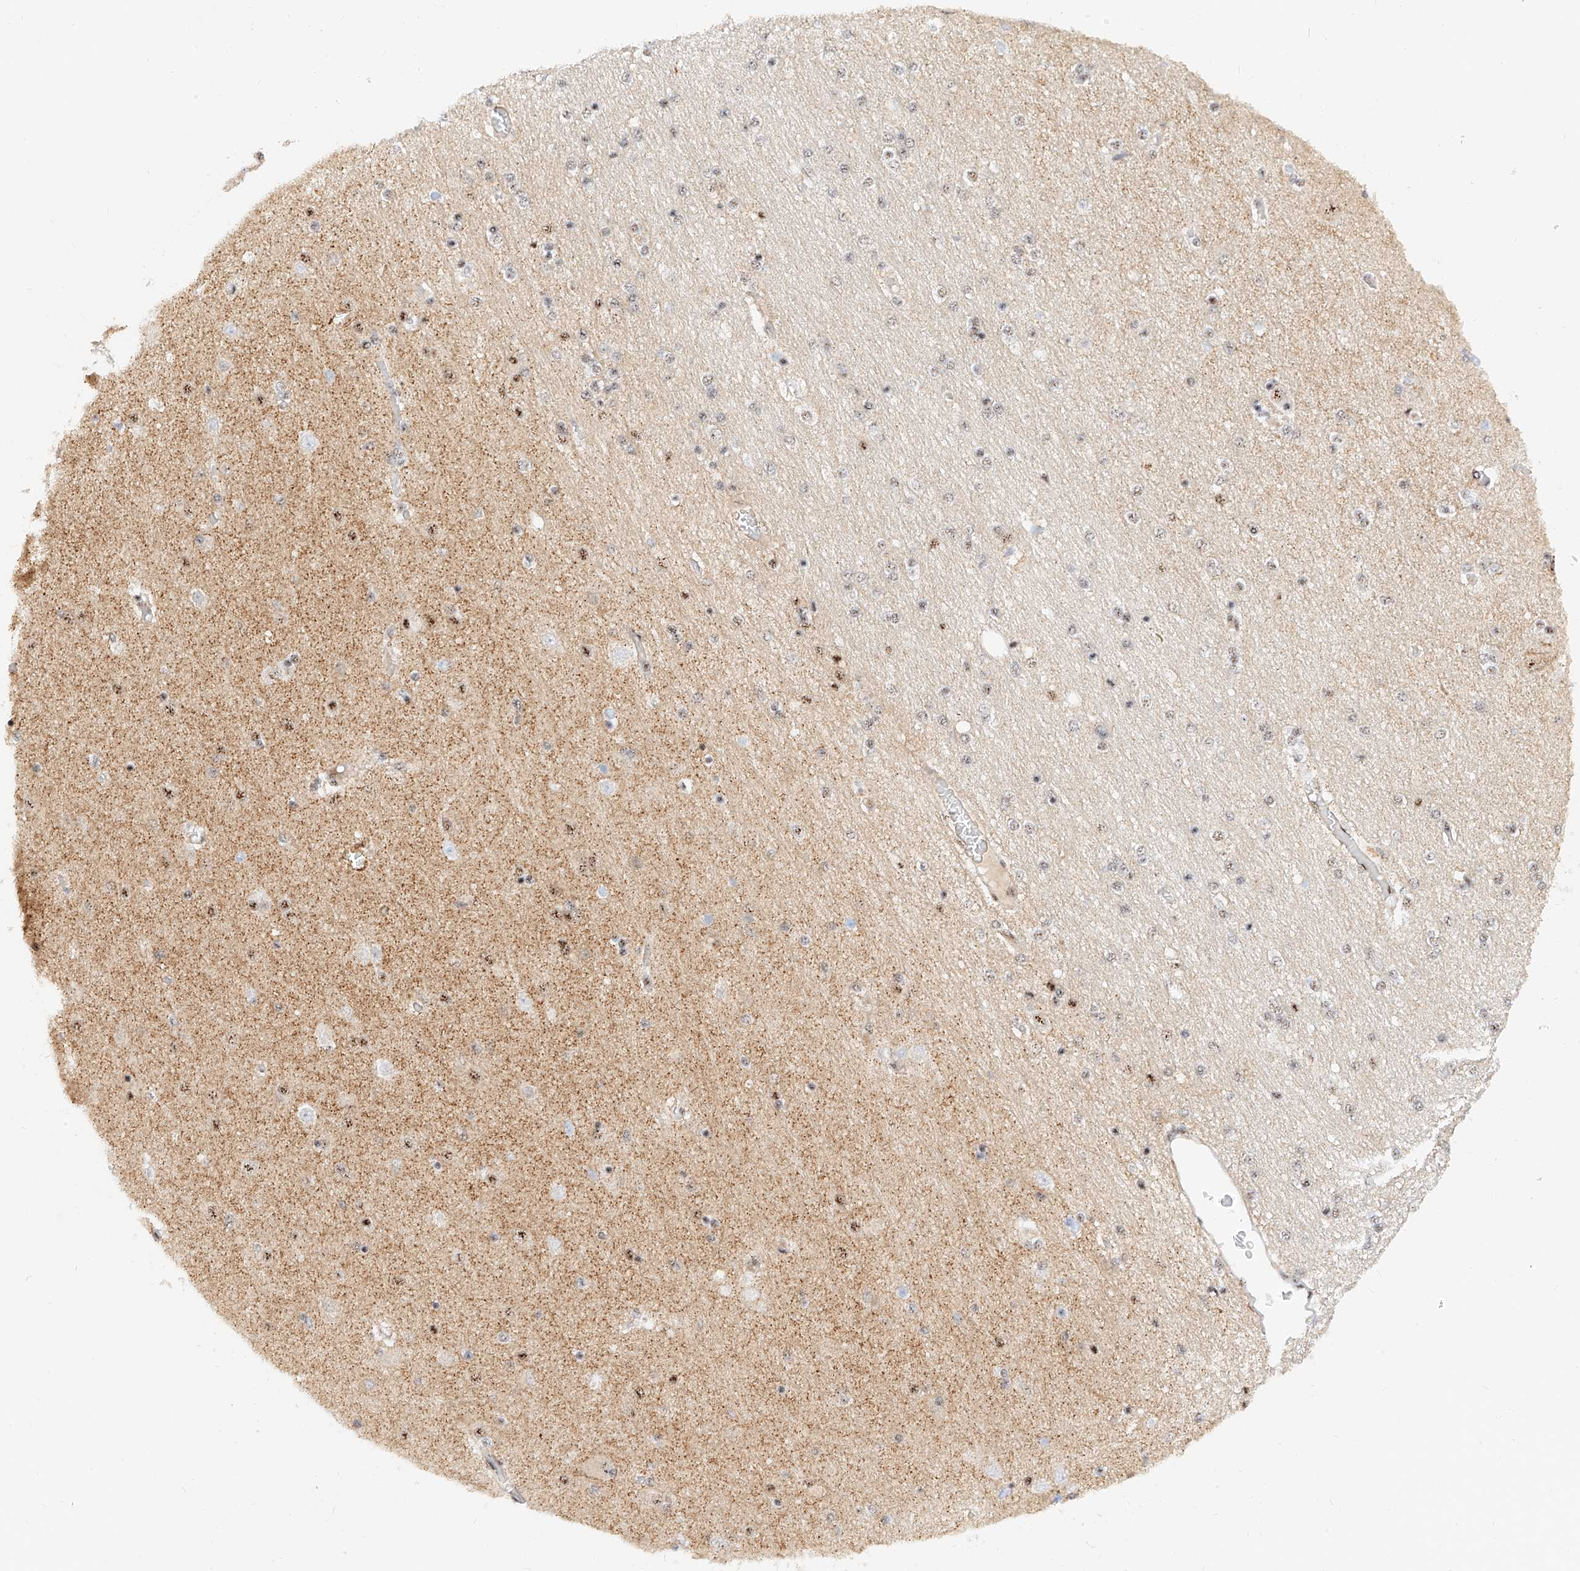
{"staining": {"intensity": "moderate", "quantity": "25%-75%", "location": "nuclear"}, "tissue": "hippocampus", "cell_type": "Glial cells", "image_type": "normal", "snomed": [{"axis": "morphology", "description": "Normal tissue, NOS"}, {"axis": "topography", "description": "Hippocampus"}], "caption": "Immunohistochemical staining of benign hippocampus displays medium levels of moderate nuclear staining in about 25%-75% of glial cells.", "gene": "ATXN7L2", "patient": {"sex": "female", "age": 54}}